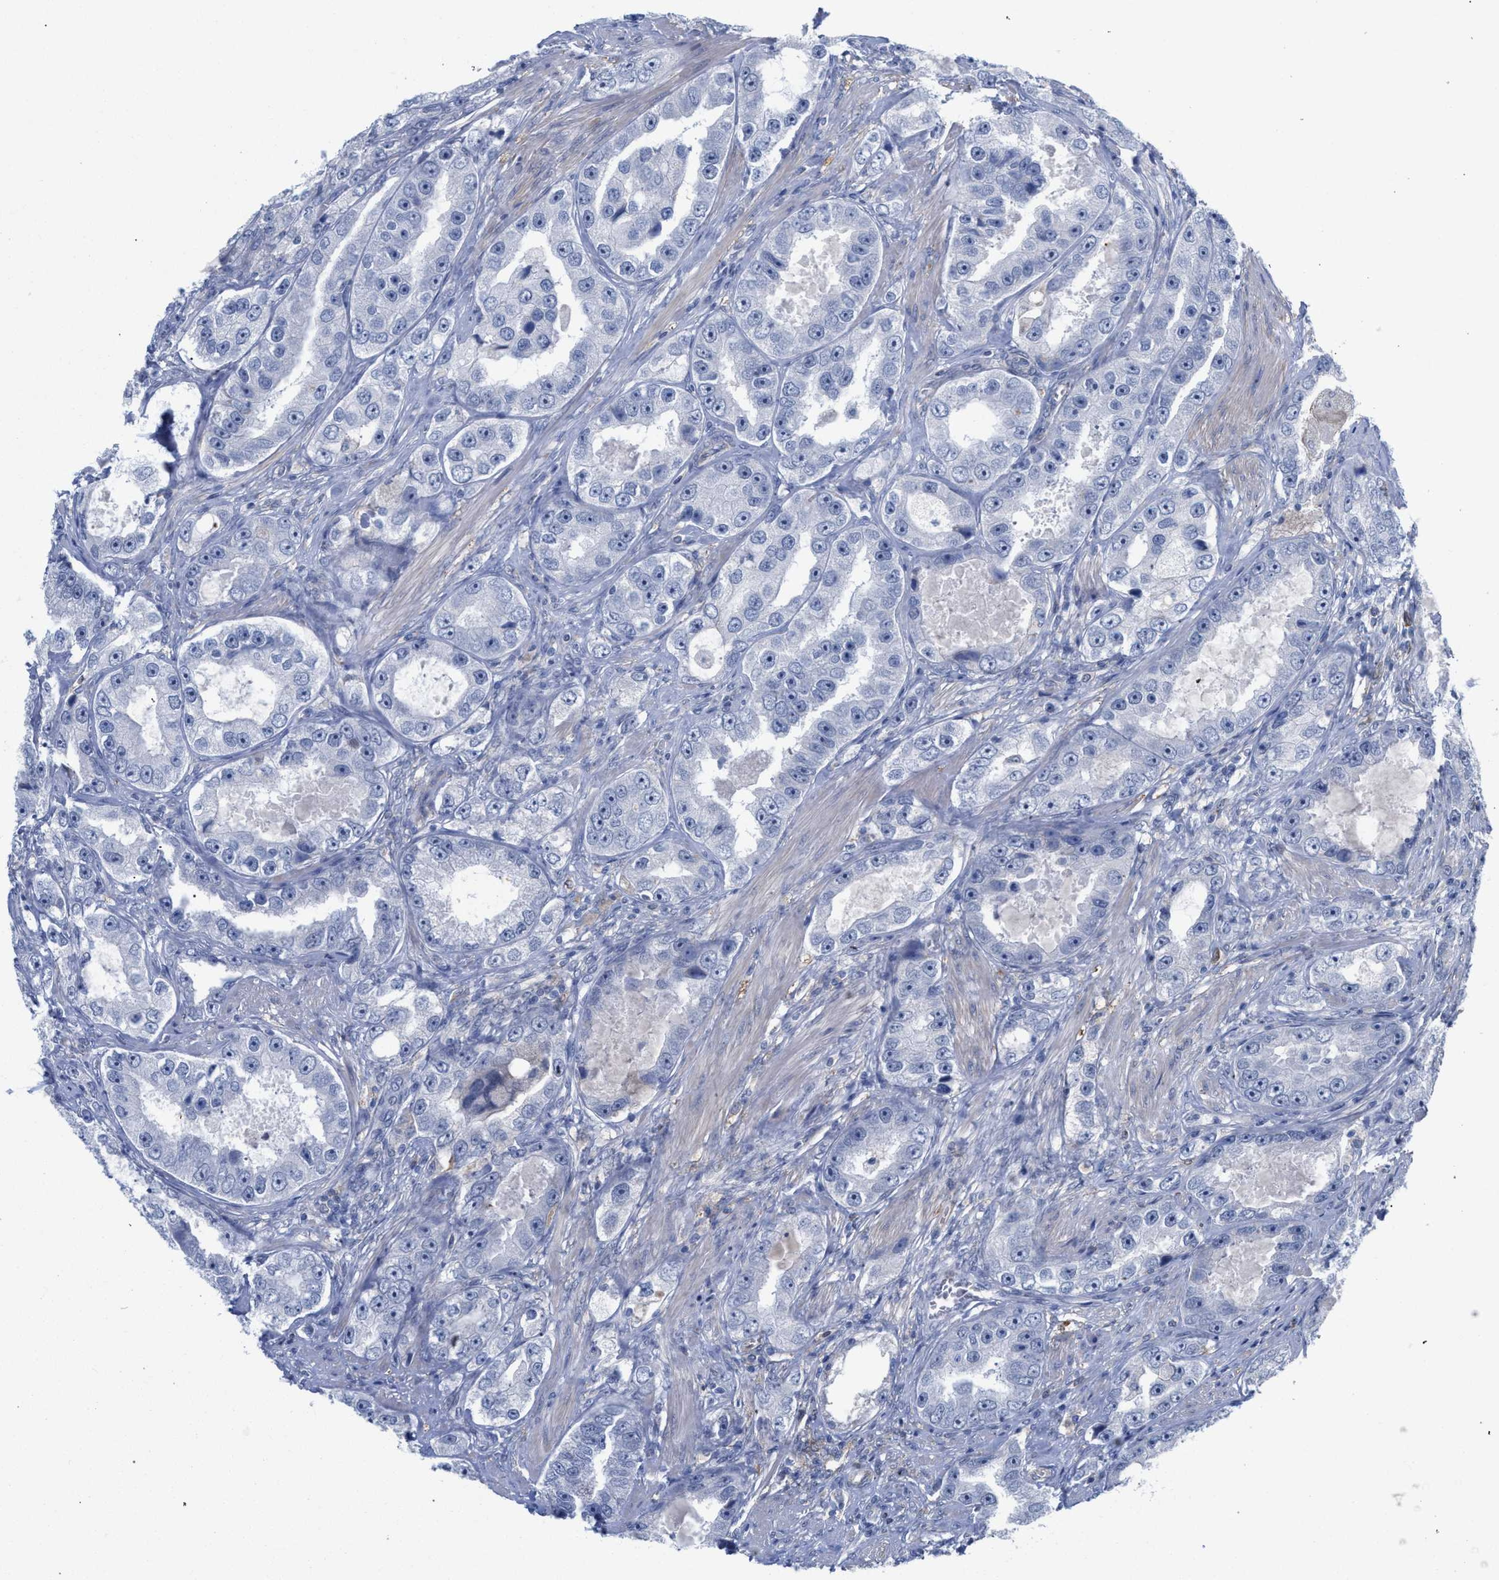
{"staining": {"intensity": "negative", "quantity": "none", "location": "none"}, "tissue": "prostate cancer", "cell_type": "Tumor cells", "image_type": "cancer", "snomed": [{"axis": "morphology", "description": "Adenocarcinoma, High grade"}, {"axis": "topography", "description": "Prostate"}], "caption": "Micrograph shows no significant protein expression in tumor cells of adenocarcinoma (high-grade) (prostate).", "gene": "FHOD3", "patient": {"sex": "male", "age": 63}}